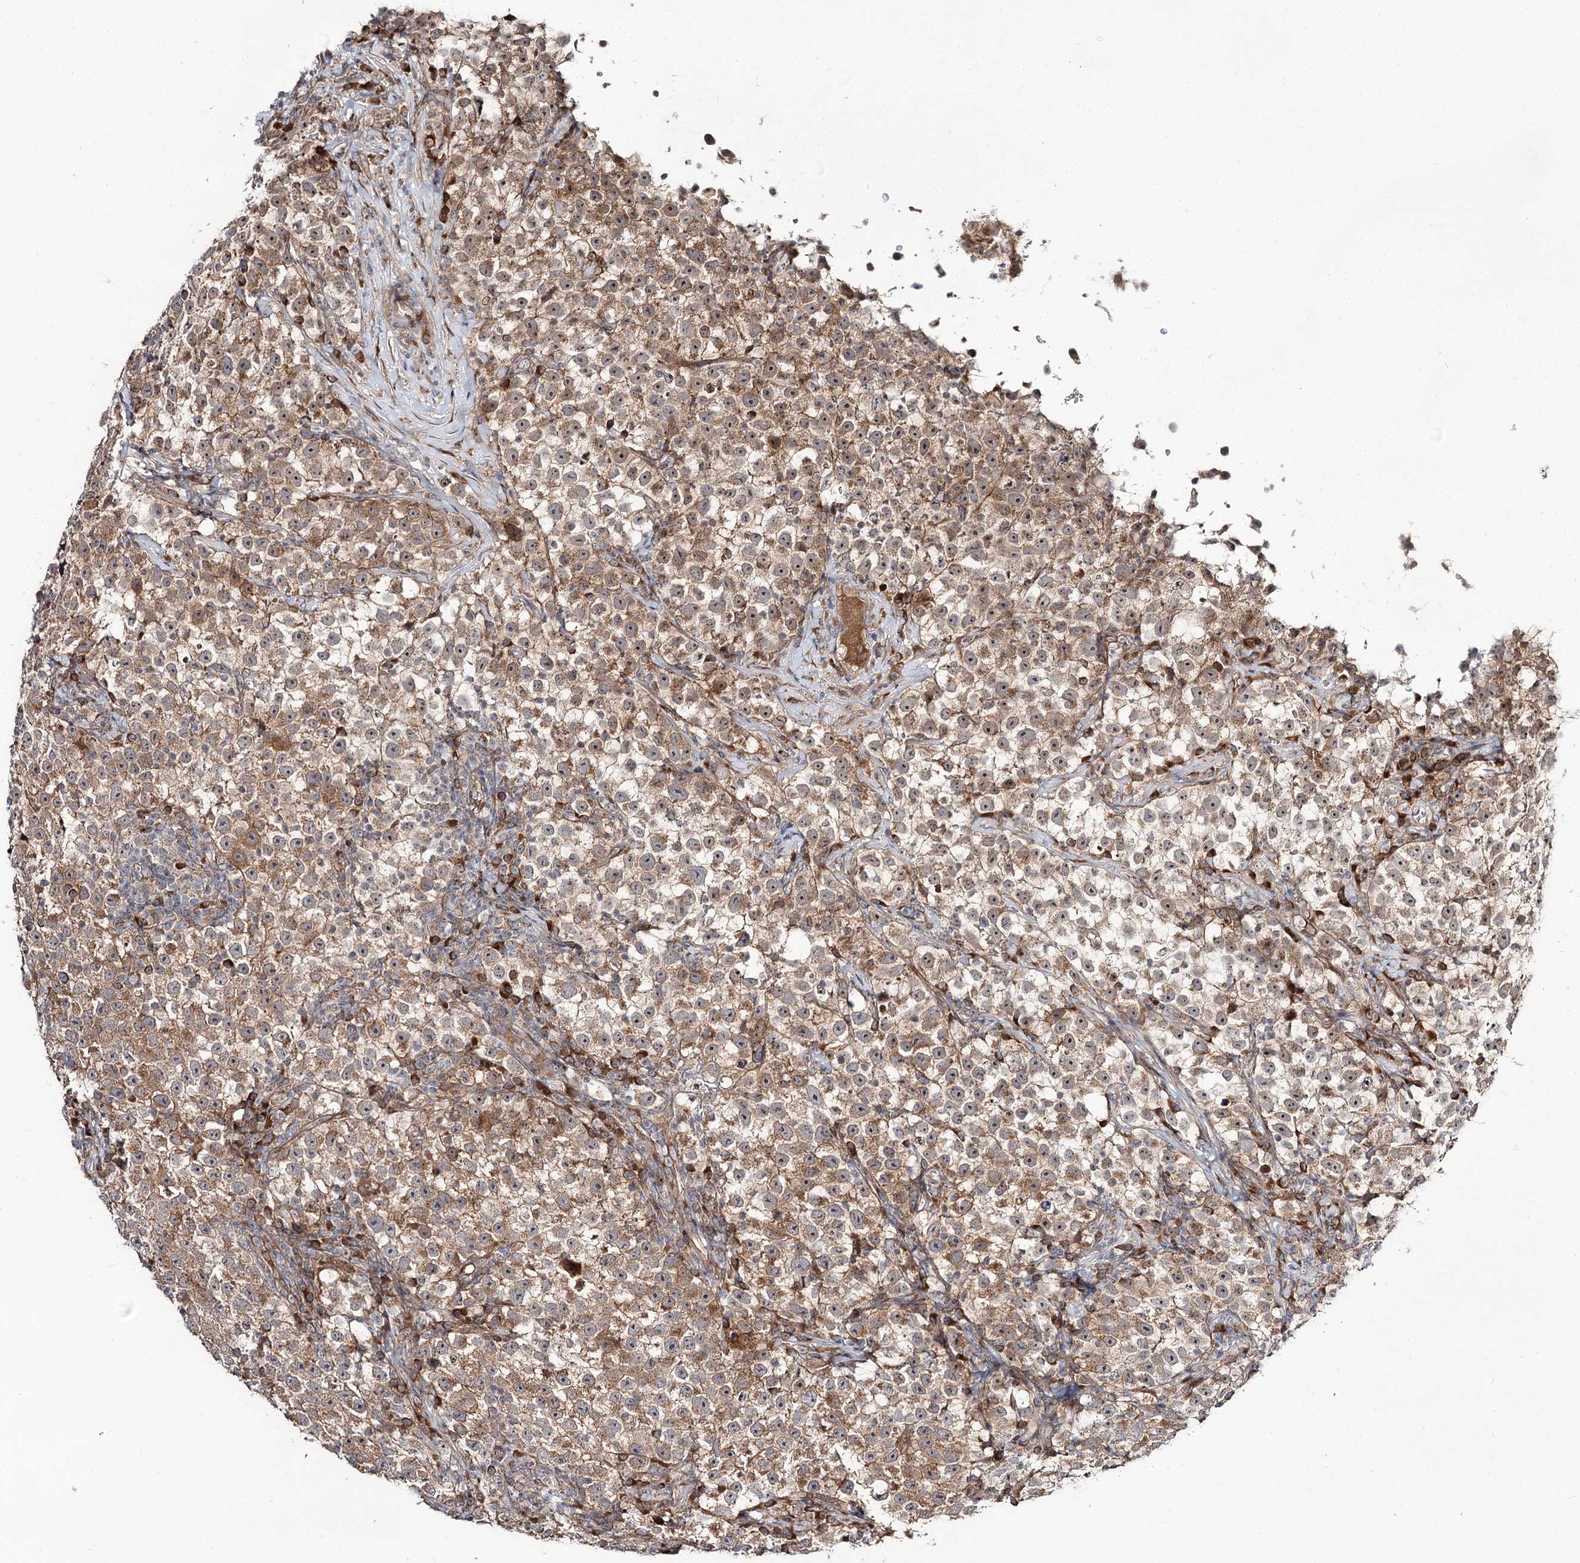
{"staining": {"intensity": "moderate", "quantity": ">75%", "location": "cytoplasmic/membranous"}, "tissue": "testis cancer", "cell_type": "Tumor cells", "image_type": "cancer", "snomed": [{"axis": "morphology", "description": "Seminoma, NOS"}, {"axis": "topography", "description": "Testis"}], "caption": "A medium amount of moderate cytoplasmic/membranous positivity is appreciated in about >75% of tumor cells in testis cancer tissue.", "gene": "C11orf80", "patient": {"sex": "male", "age": 22}}